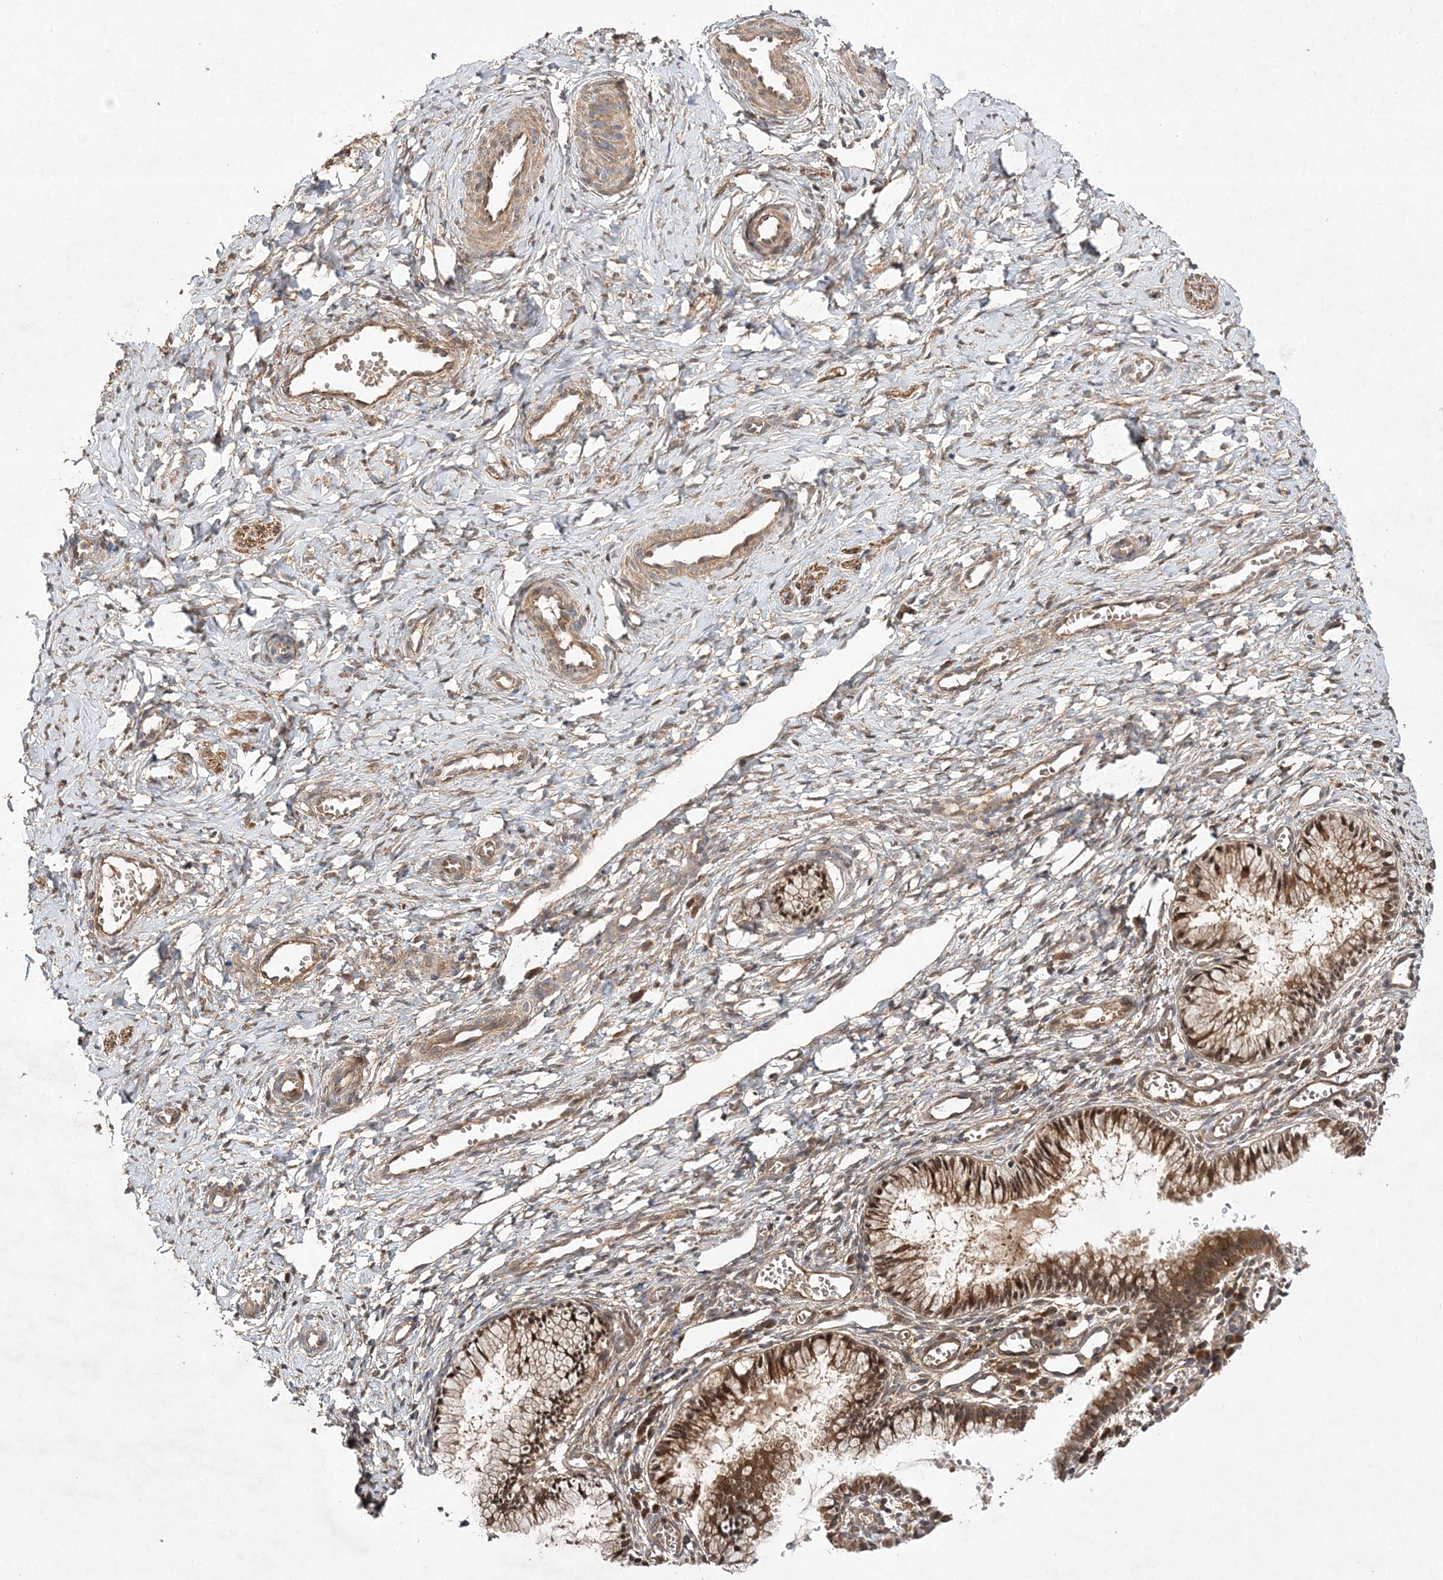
{"staining": {"intensity": "moderate", "quantity": ">75%", "location": "cytoplasmic/membranous,nuclear"}, "tissue": "cervix", "cell_type": "Glandular cells", "image_type": "normal", "snomed": [{"axis": "morphology", "description": "Normal tissue, NOS"}, {"axis": "topography", "description": "Cervix"}], "caption": "Unremarkable cervix was stained to show a protein in brown. There is medium levels of moderate cytoplasmic/membranous,nuclear positivity in approximately >75% of glandular cells. (DAB = brown stain, brightfield microscopy at high magnification).", "gene": "TMEM9B", "patient": {"sex": "female", "age": 27}}